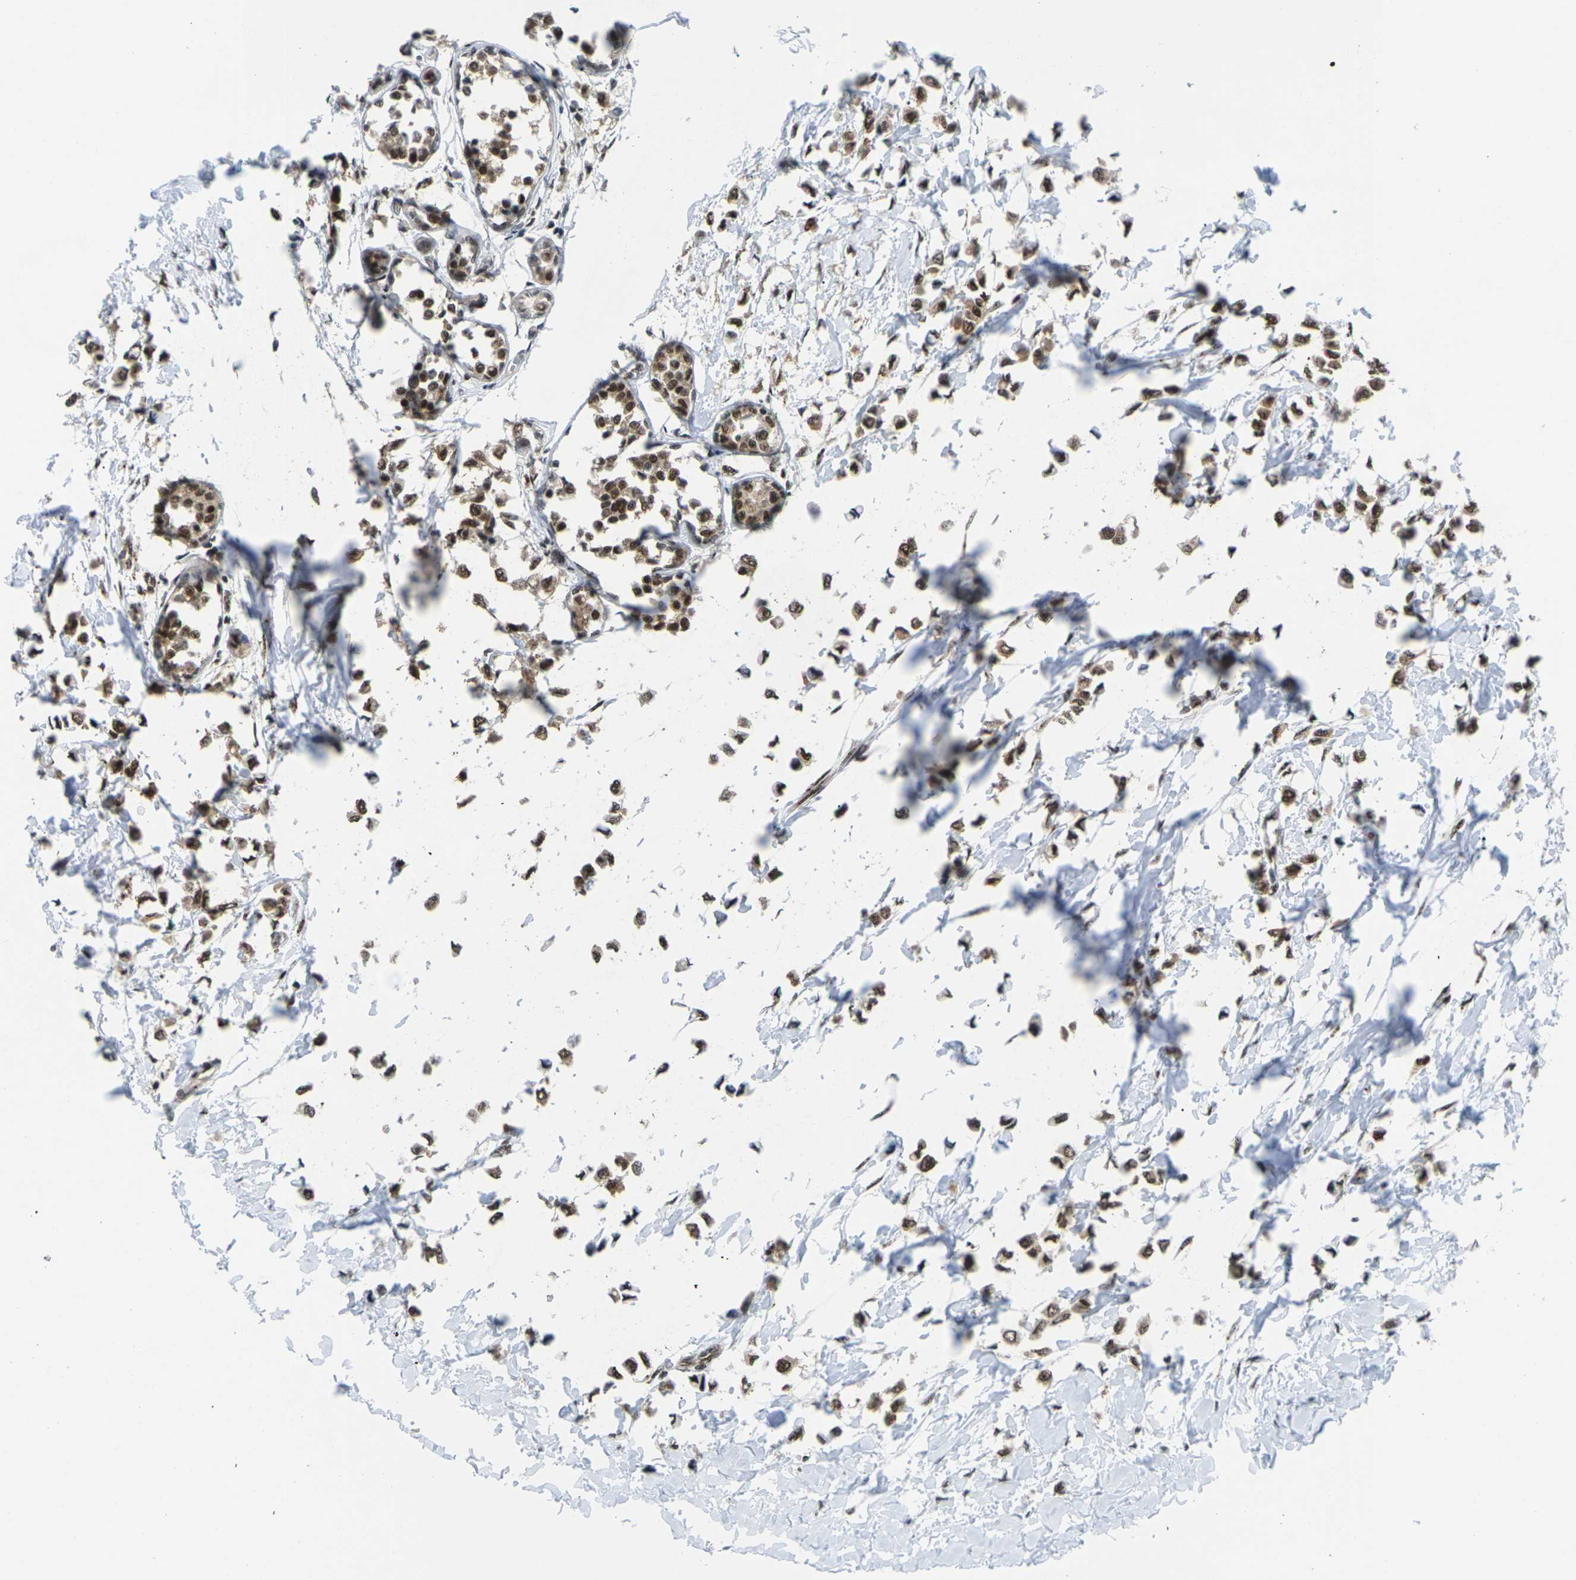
{"staining": {"intensity": "moderate", "quantity": ">75%", "location": "cytoplasmic/membranous,nuclear"}, "tissue": "breast cancer", "cell_type": "Tumor cells", "image_type": "cancer", "snomed": [{"axis": "morphology", "description": "Lobular carcinoma"}, {"axis": "topography", "description": "Breast"}], "caption": "IHC of breast cancer demonstrates medium levels of moderate cytoplasmic/membranous and nuclear staining in about >75% of tumor cells.", "gene": "MAGOH", "patient": {"sex": "female", "age": 51}}